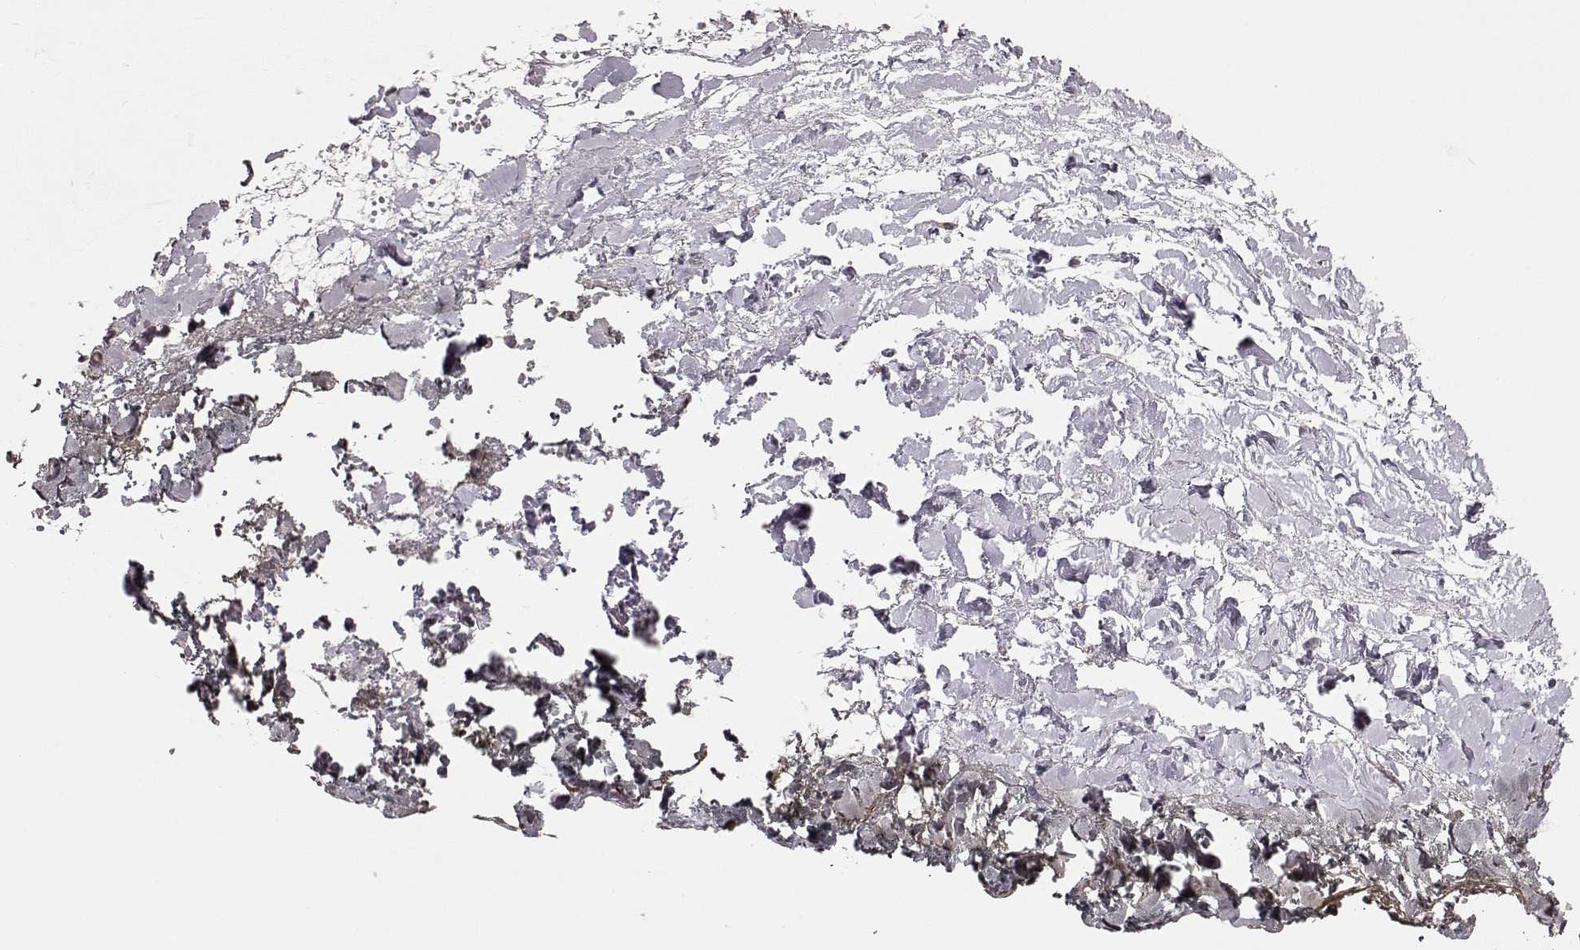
{"staining": {"intensity": "negative", "quantity": "none", "location": "none"}, "tissue": "skin", "cell_type": "Fibroblasts", "image_type": "normal", "snomed": [{"axis": "morphology", "description": "Normal tissue, NOS"}, {"axis": "topography", "description": "Skin"}], "caption": "There is no significant staining in fibroblasts of skin. (Immunohistochemistry (ihc), brightfield microscopy, high magnification).", "gene": "GPR50", "patient": {"sex": "female", "age": 34}}